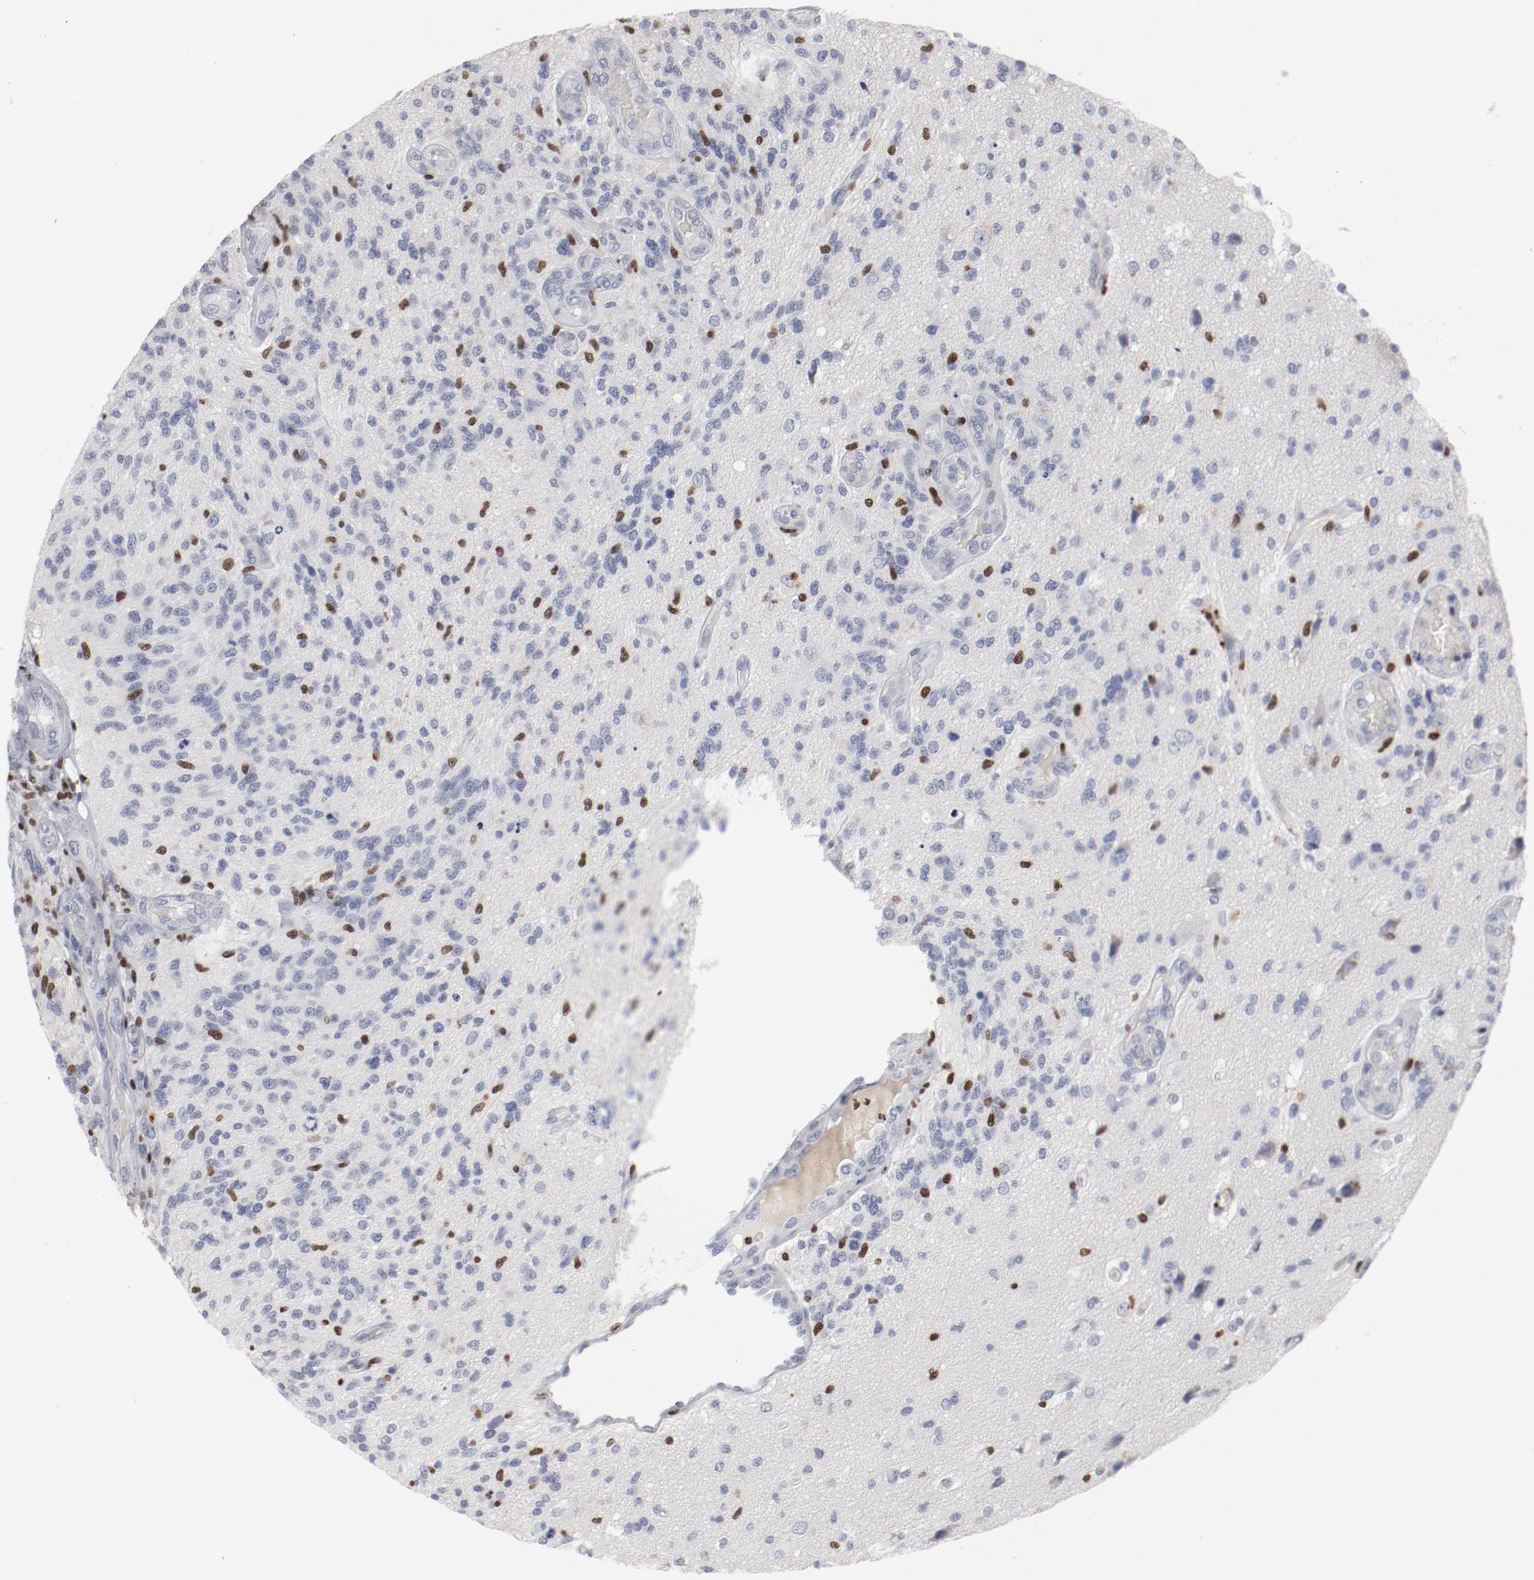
{"staining": {"intensity": "negative", "quantity": "none", "location": "none"}, "tissue": "glioma", "cell_type": "Tumor cells", "image_type": "cancer", "snomed": [{"axis": "morphology", "description": "Normal tissue, NOS"}, {"axis": "morphology", "description": "Glioma, malignant, High grade"}, {"axis": "topography", "description": "Cerebral cortex"}], "caption": "There is no significant positivity in tumor cells of malignant glioma (high-grade).", "gene": "SPI1", "patient": {"sex": "male", "age": 75}}